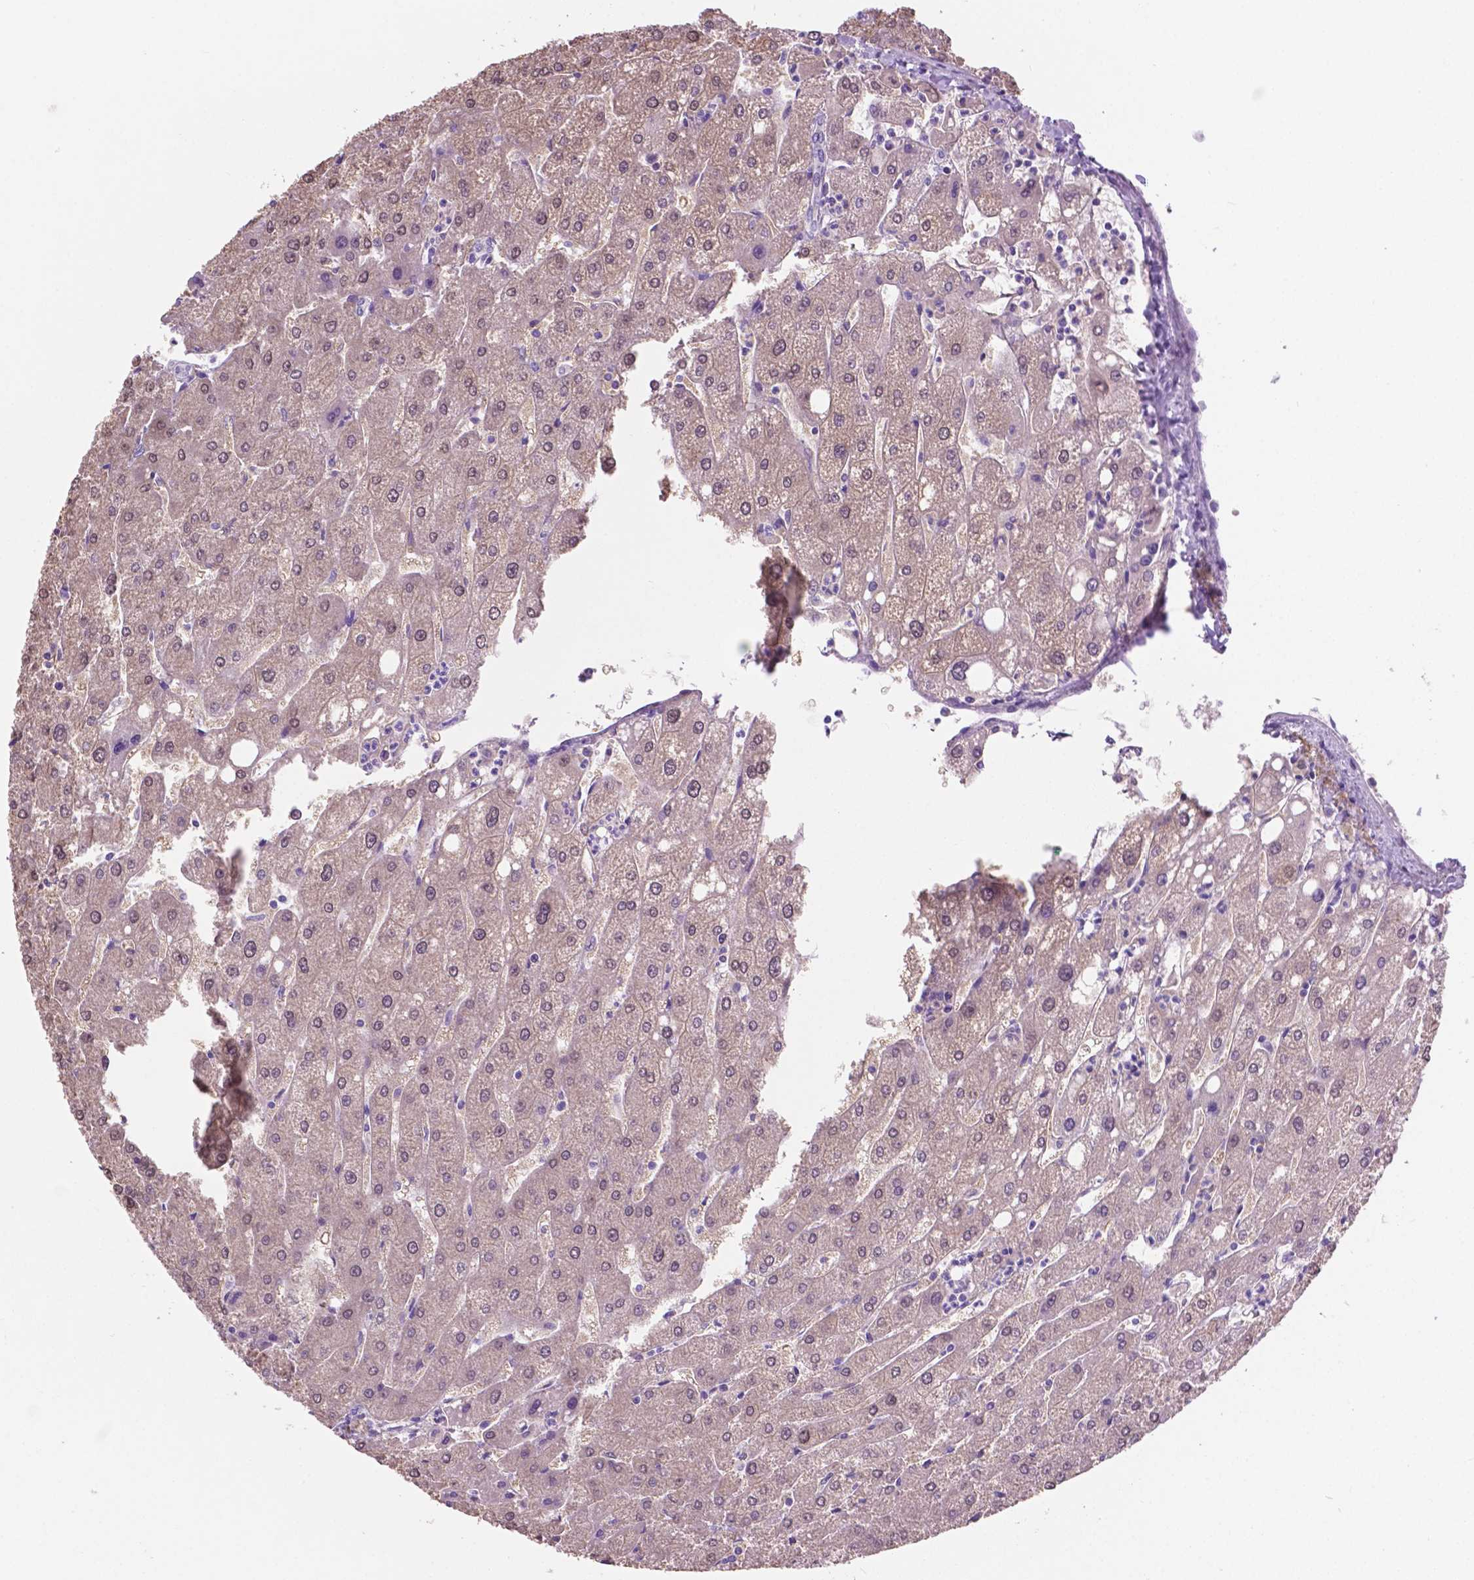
{"staining": {"intensity": "negative", "quantity": "none", "location": "none"}, "tissue": "liver", "cell_type": "Cholangiocytes", "image_type": "normal", "snomed": [{"axis": "morphology", "description": "Normal tissue, NOS"}, {"axis": "topography", "description": "Liver"}], "caption": "This is a micrograph of IHC staining of unremarkable liver, which shows no expression in cholangiocytes.", "gene": "ACY3", "patient": {"sex": "male", "age": 67}}